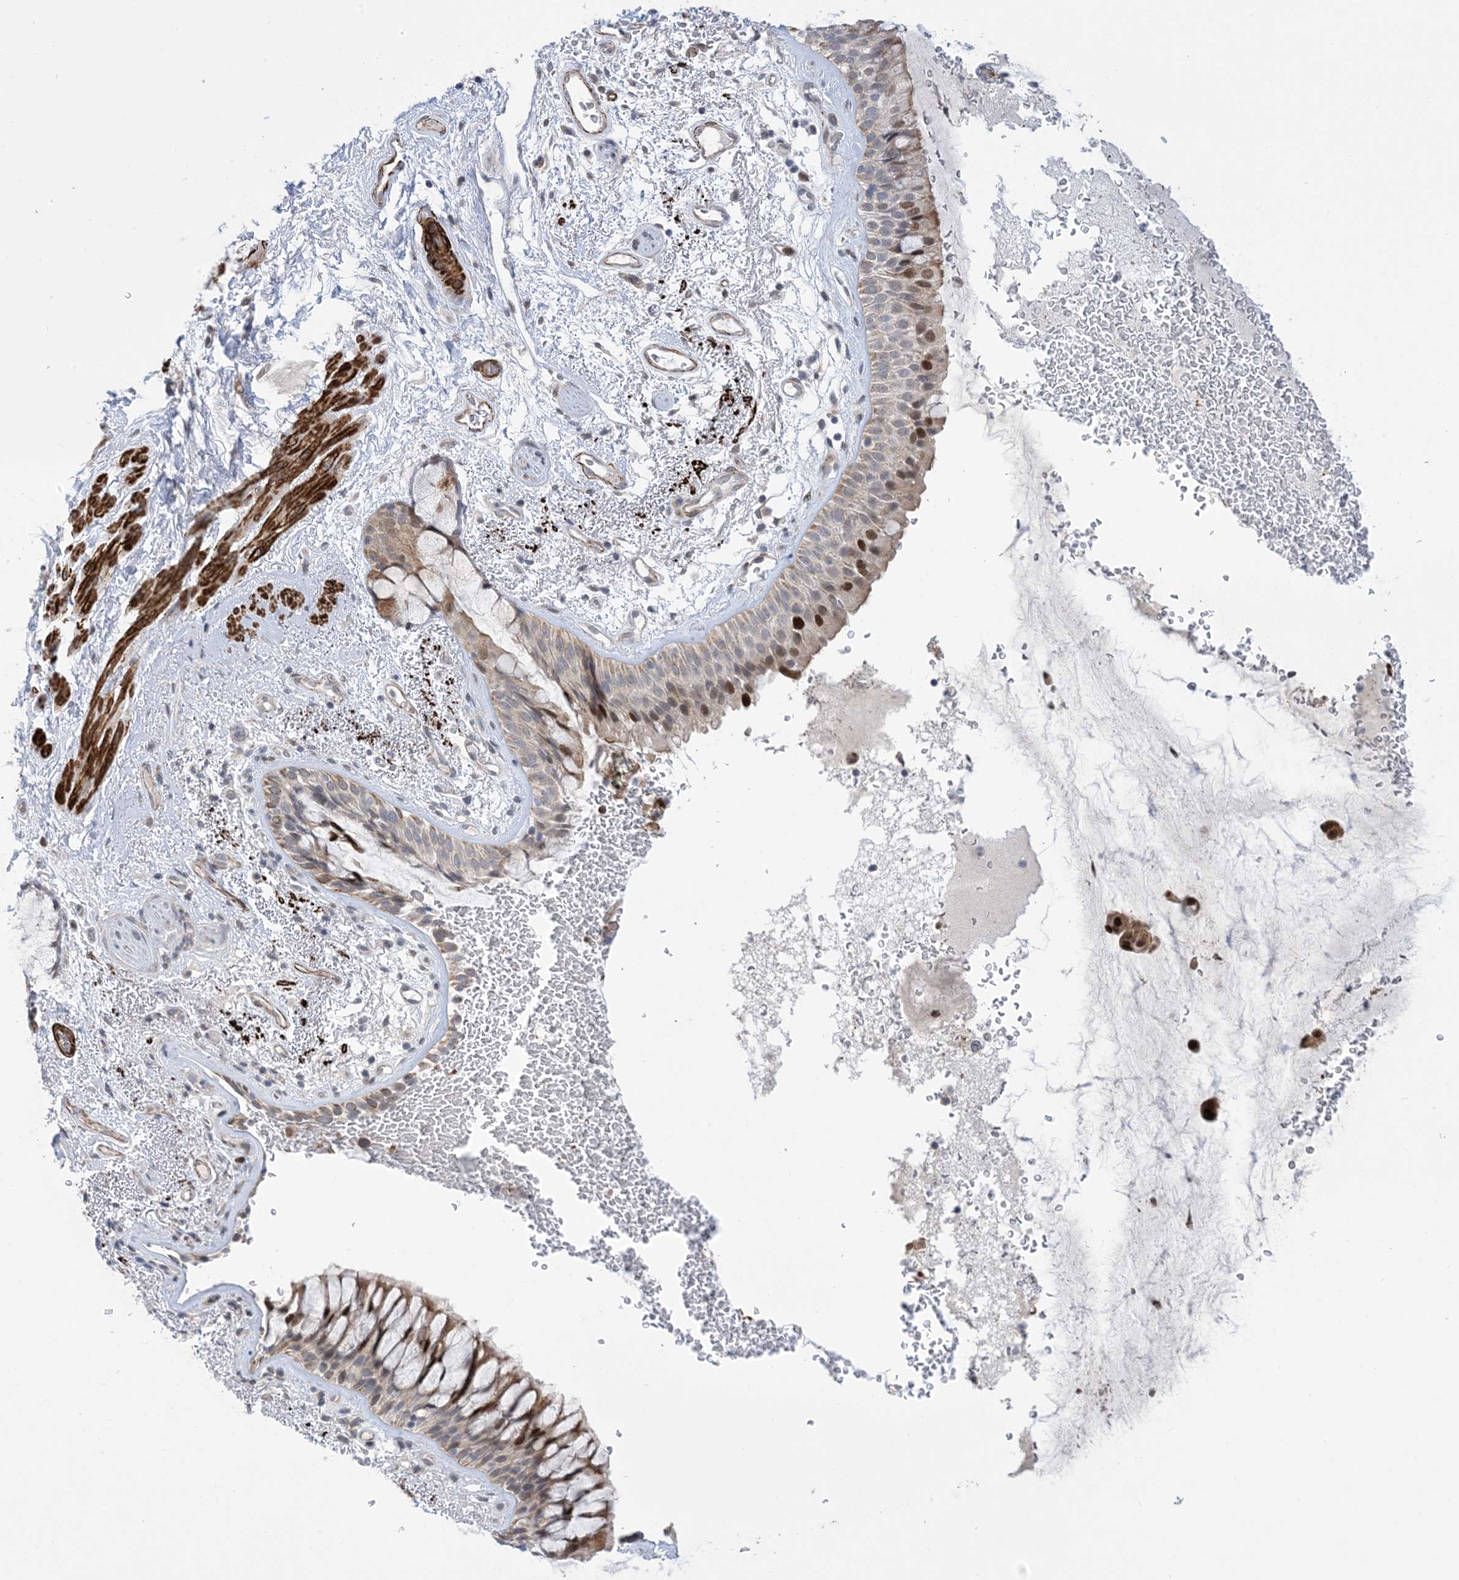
{"staining": {"intensity": "moderate", "quantity": "25%-75%", "location": "cytoplasmic/membranous,nuclear"}, "tissue": "bronchus", "cell_type": "Respiratory epithelial cells", "image_type": "normal", "snomed": [{"axis": "morphology", "description": "Normal tissue, NOS"}, {"axis": "morphology", "description": "Squamous cell carcinoma, NOS"}, {"axis": "topography", "description": "Lymph node"}, {"axis": "topography", "description": "Bronchus"}, {"axis": "topography", "description": "Lung"}], "caption": "Benign bronchus displays moderate cytoplasmic/membranous,nuclear staining in about 25%-75% of respiratory epithelial cells, visualized by immunohistochemistry. (DAB (3,3'-diaminobenzidine) = brown stain, brightfield microscopy at high magnification).", "gene": "ZNF8", "patient": {"sex": "male", "age": 66}}